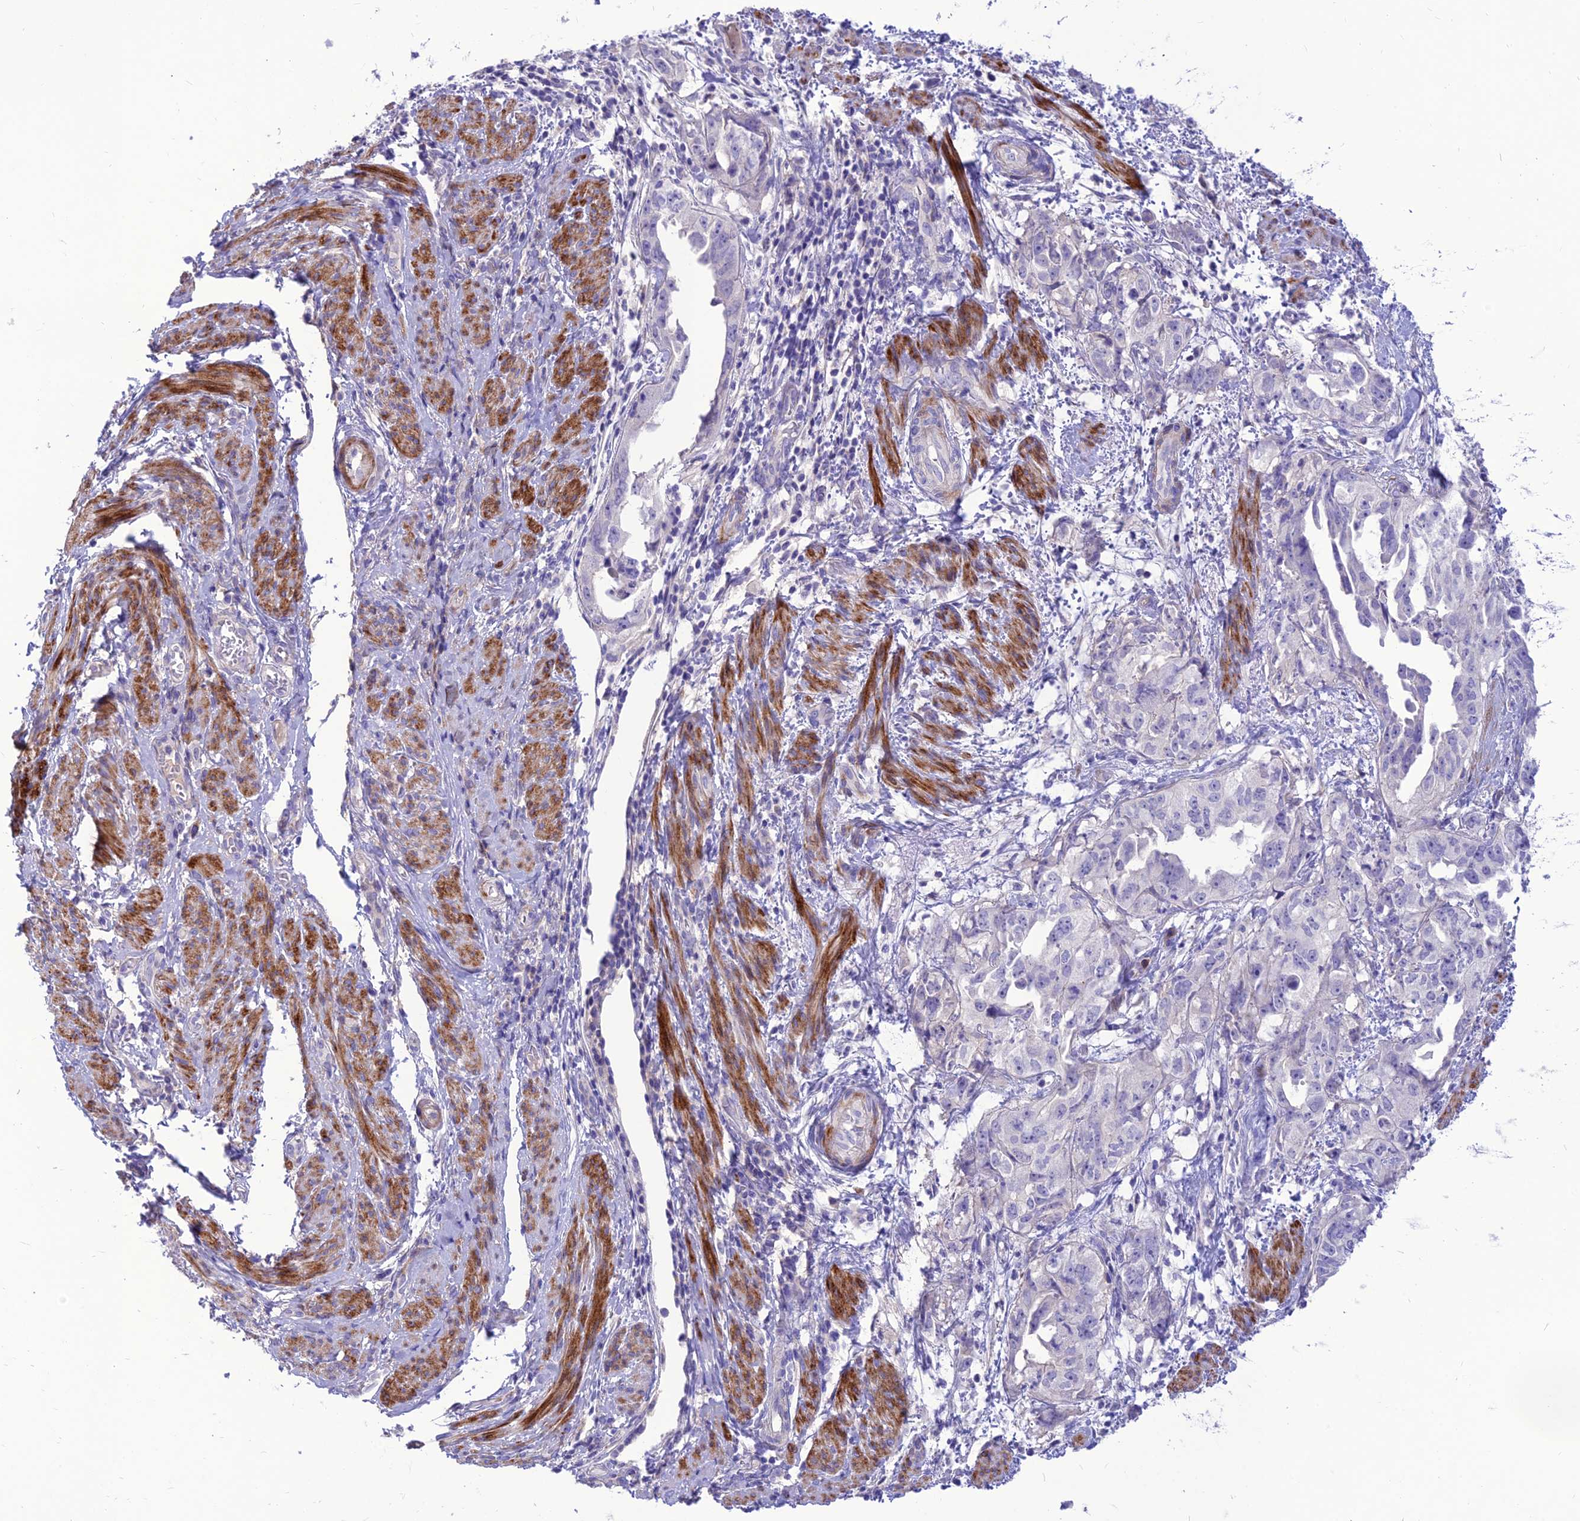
{"staining": {"intensity": "negative", "quantity": "none", "location": "none"}, "tissue": "endometrial cancer", "cell_type": "Tumor cells", "image_type": "cancer", "snomed": [{"axis": "morphology", "description": "Adenocarcinoma, NOS"}, {"axis": "topography", "description": "Endometrium"}], "caption": "The micrograph shows no staining of tumor cells in endometrial adenocarcinoma.", "gene": "TEKT3", "patient": {"sex": "female", "age": 65}}